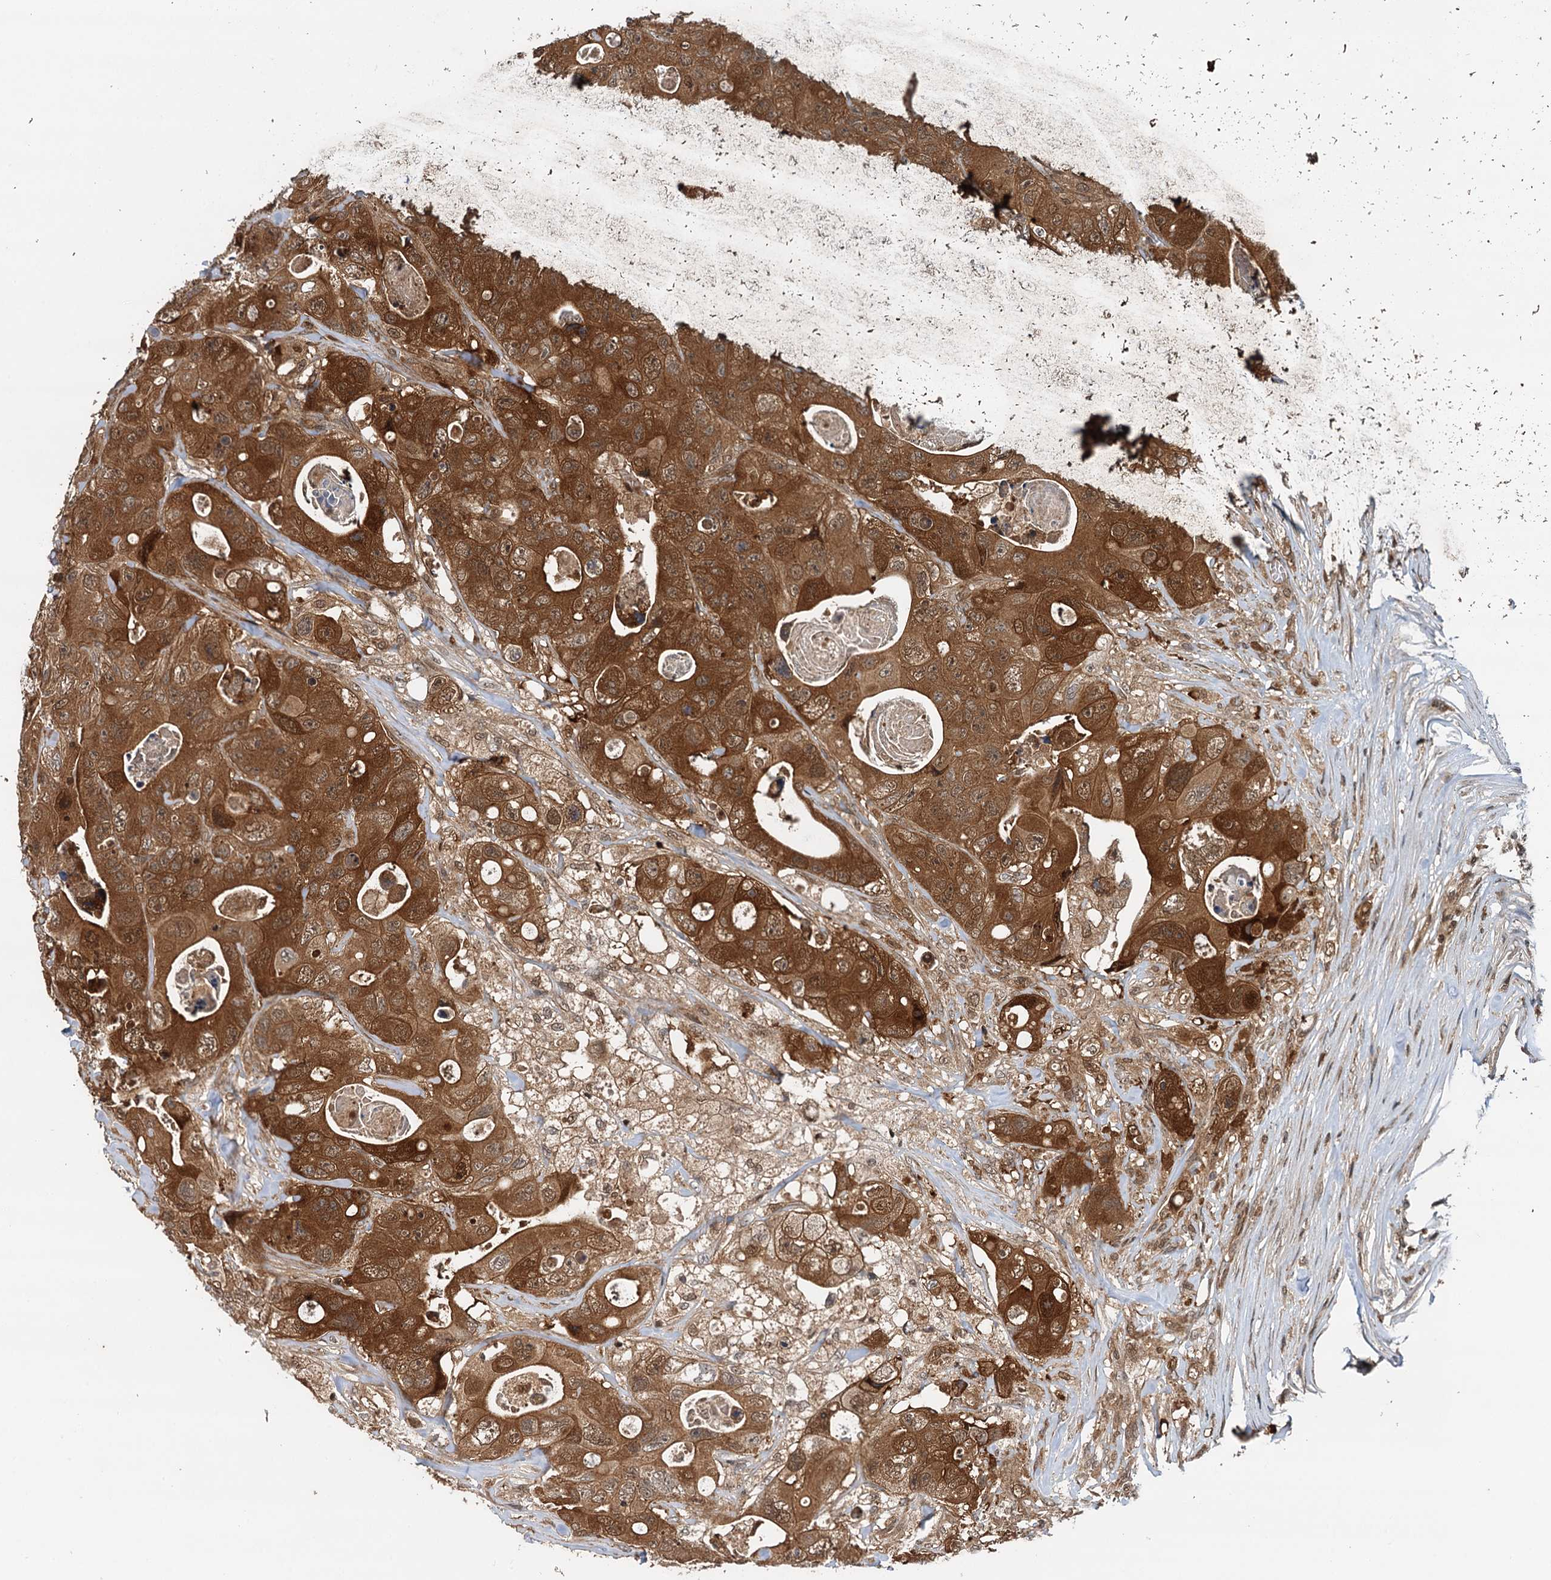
{"staining": {"intensity": "strong", "quantity": ">75%", "location": "cytoplasmic/membranous,nuclear"}, "tissue": "colorectal cancer", "cell_type": "Tumor cells", "image_type": "cancer", "snomed": [{"axis": "morphology", "description": "Adenocarcinoma, NOS"}, {"axis": "topography", "description": "Colon"}], "caption": "Immunohistochemical staining of human adenocarcinoma (colorectal) displays high levels of strong cytoplasmic/membranous and nuclear positivity in approximately >75% of tumor cells. (DAB = brown stain, brightfield microscopy at high magnification).", "gene": "STUB1", "patient": {"sex": "female", "age": 46}}